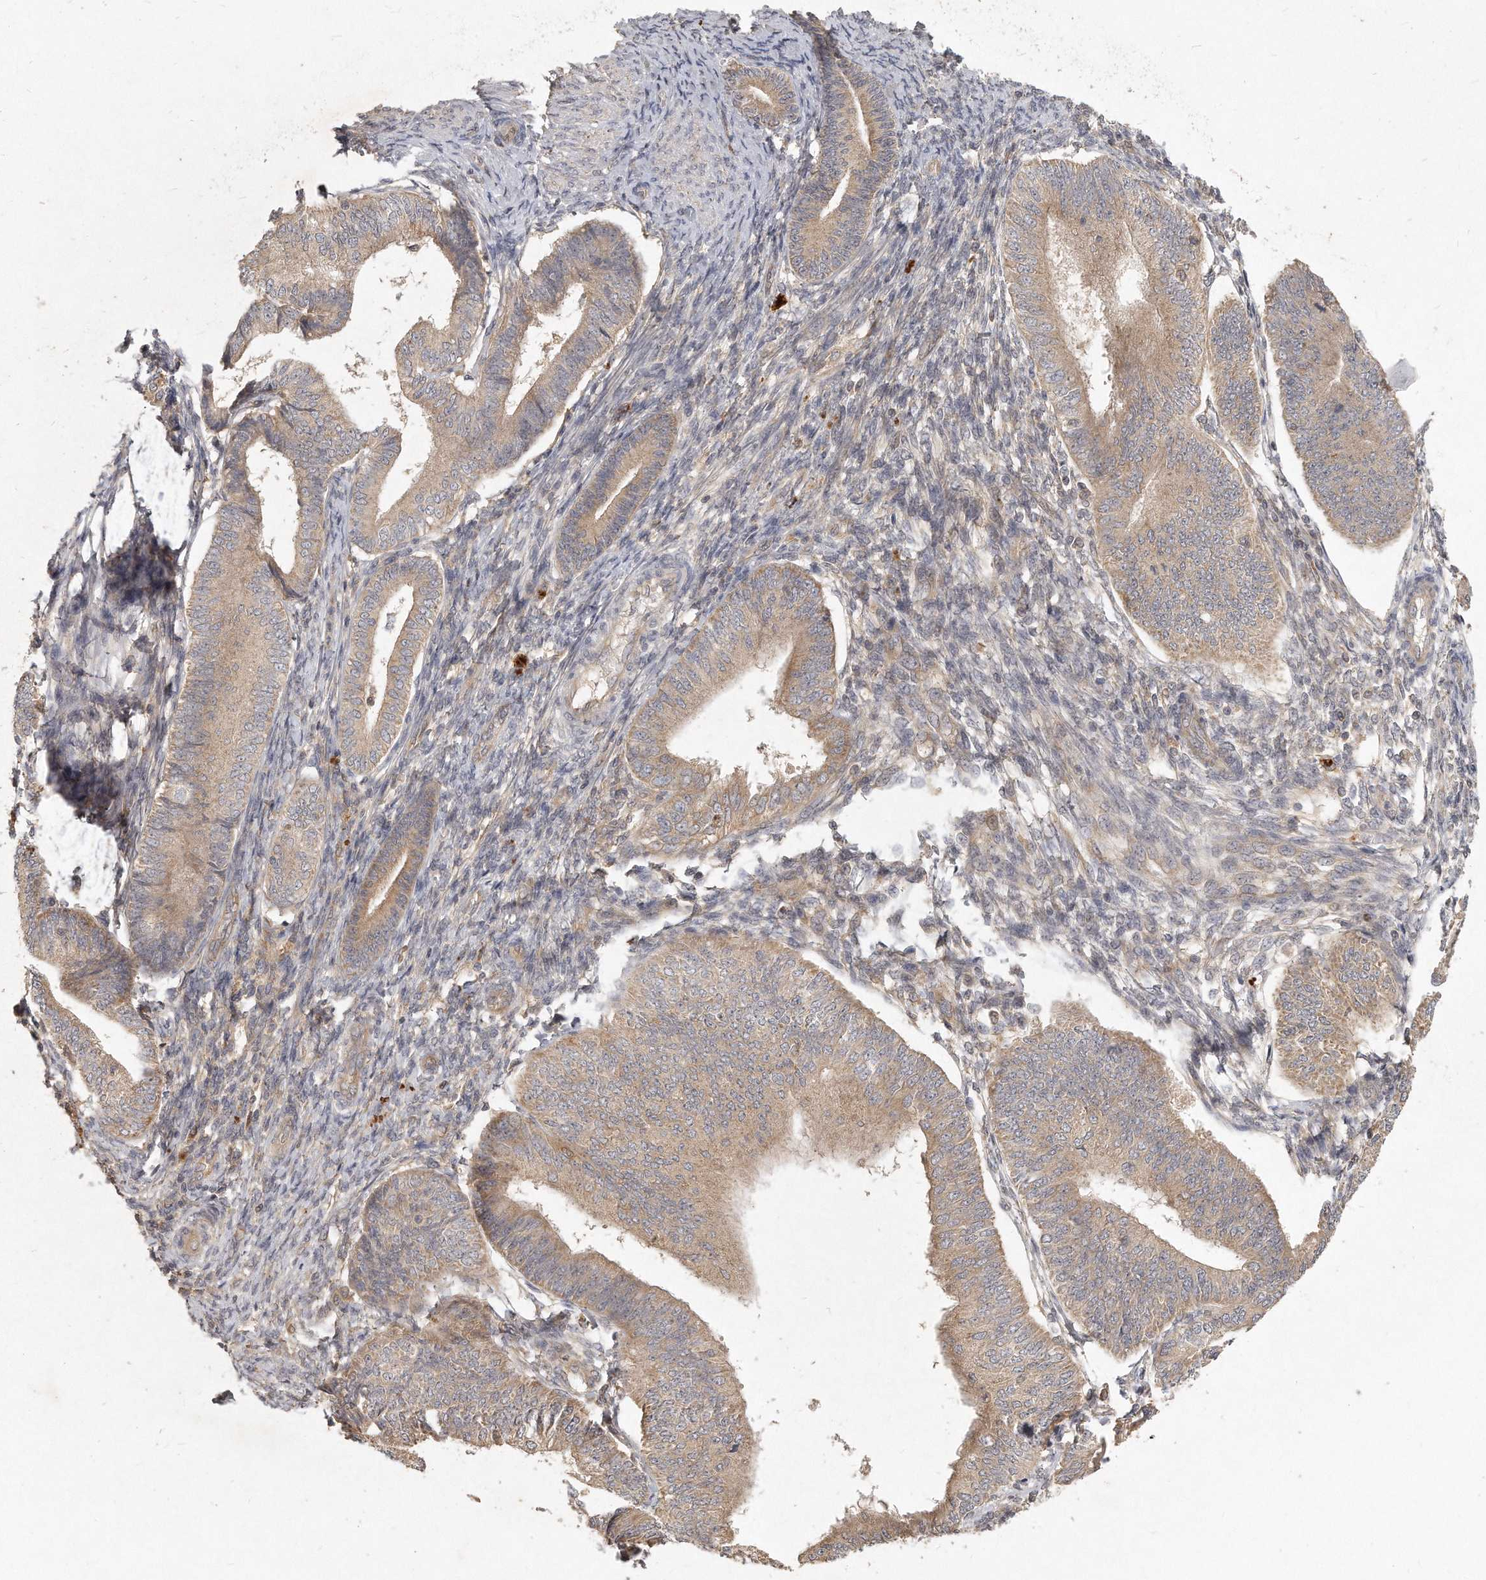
{"staining": {"intensity": "weak", "quantity": ">75%", "location": "cytoplasmic/membranous"}, "tissue": "endometrial cancer", "cell_type": "Tumor cells", "image_type": "cancer", "snomed": [{"axis": "morphology", "description": "Adenocarcinoma, NOS"}, {"axis": "topography", "description": "Endometrium"}], "caption": "IHC of endometrial cancer reveals low levels of weak cytoplasmic/membranous staining in approximately >75% of tumor cells.", "gene": "LGALS8", "patient": {"sex": "female", "age": 58}}